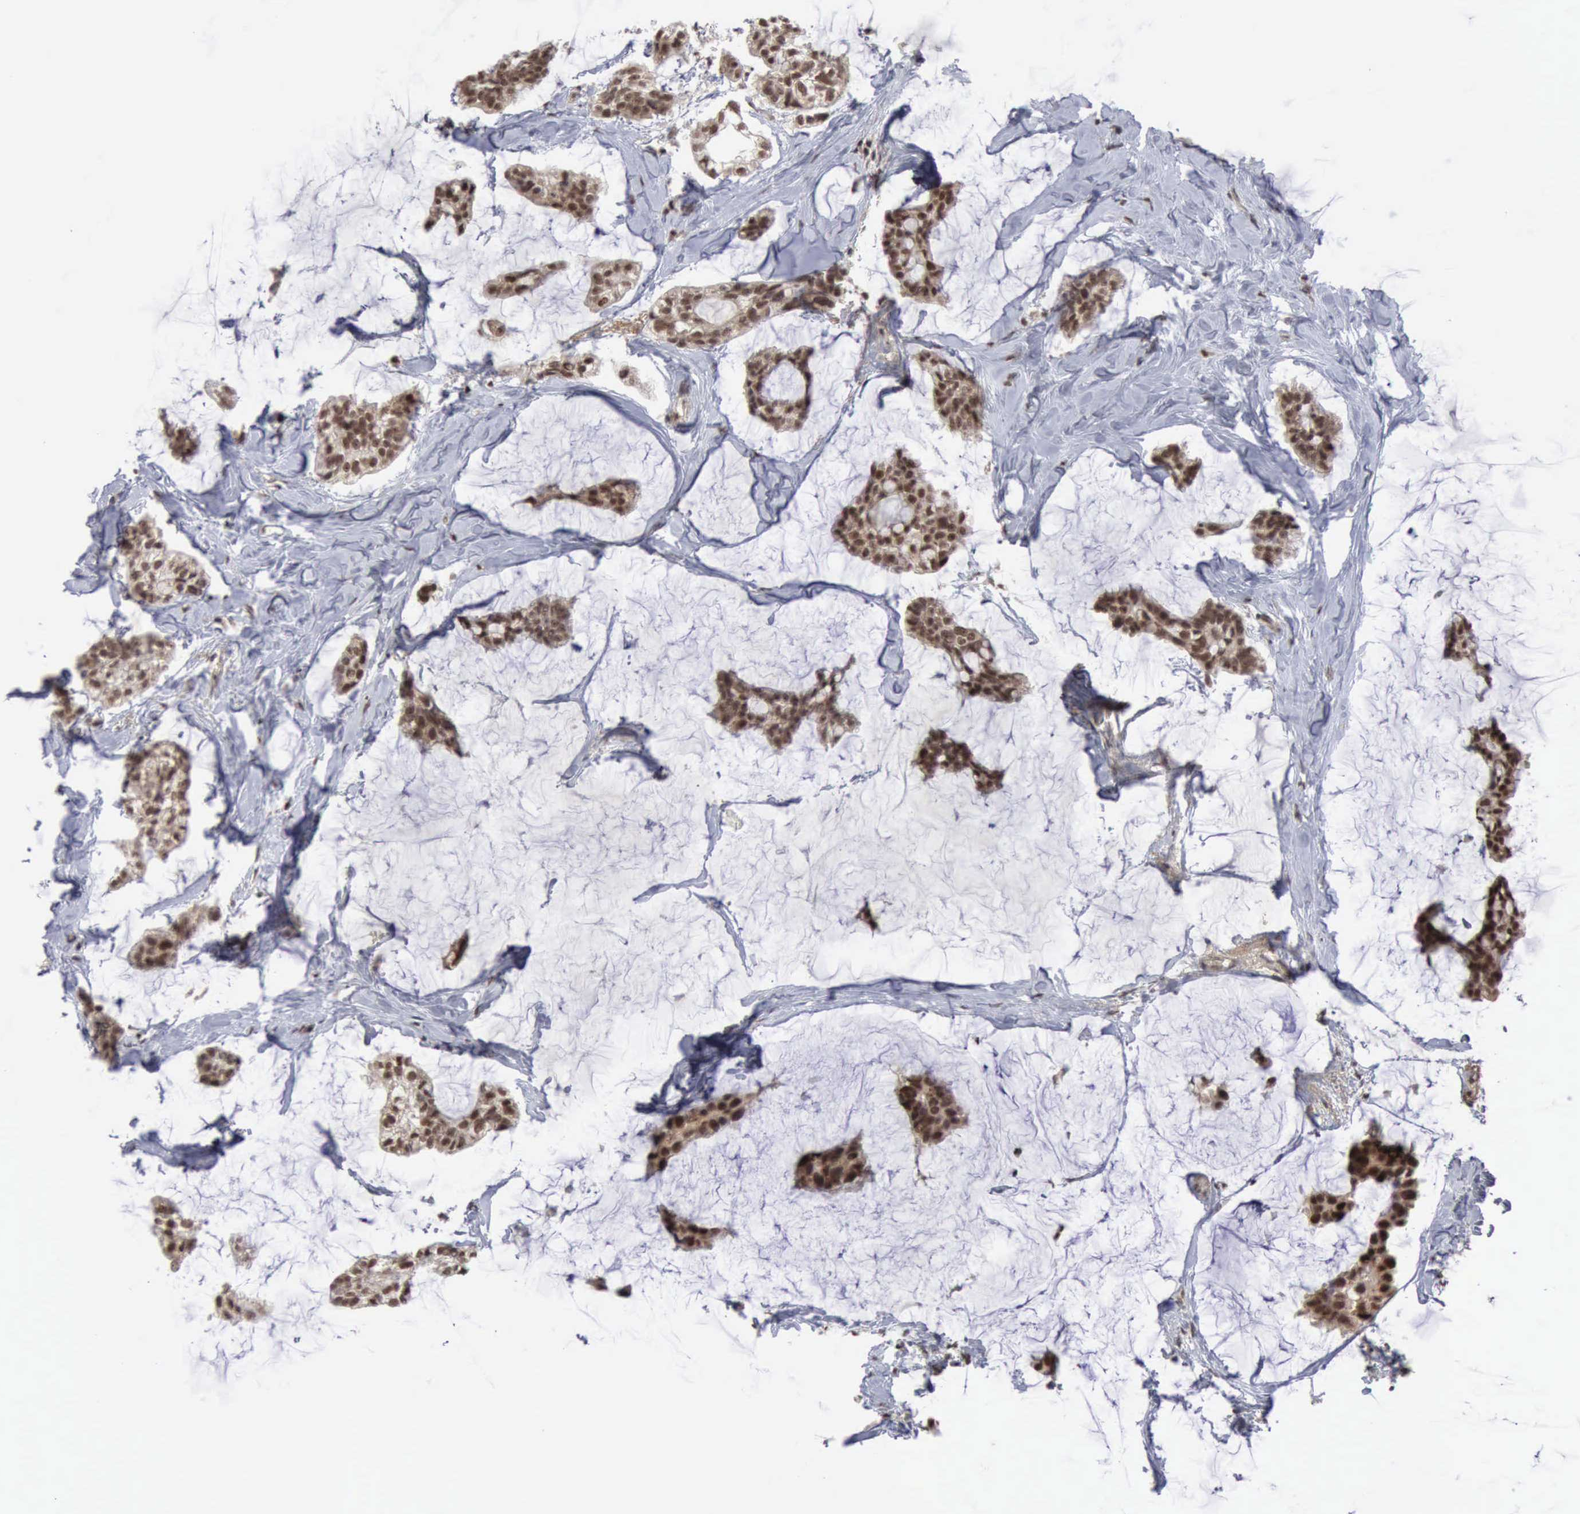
{"staining": {"intensity": "moderate", "quantity": ">75%", "location": "nuclear"}, "tissue": "breast cancer", "cell_type": "Tumor cells", "image_type": "cancer", "snomed": [{"axis": "morphology", "description": "Duct carcinoma"}, {"axis": "topography", "description": "Breast"}], "caption": "Immunohistochemistry of breast cancer (infiltrating ductal carcinoma) exhibits medium levels of moderate nuclear staining in about >75% of tumor cells.", "gene": "CDKN2A", "patient": {"sex": "female", "age": 93}}